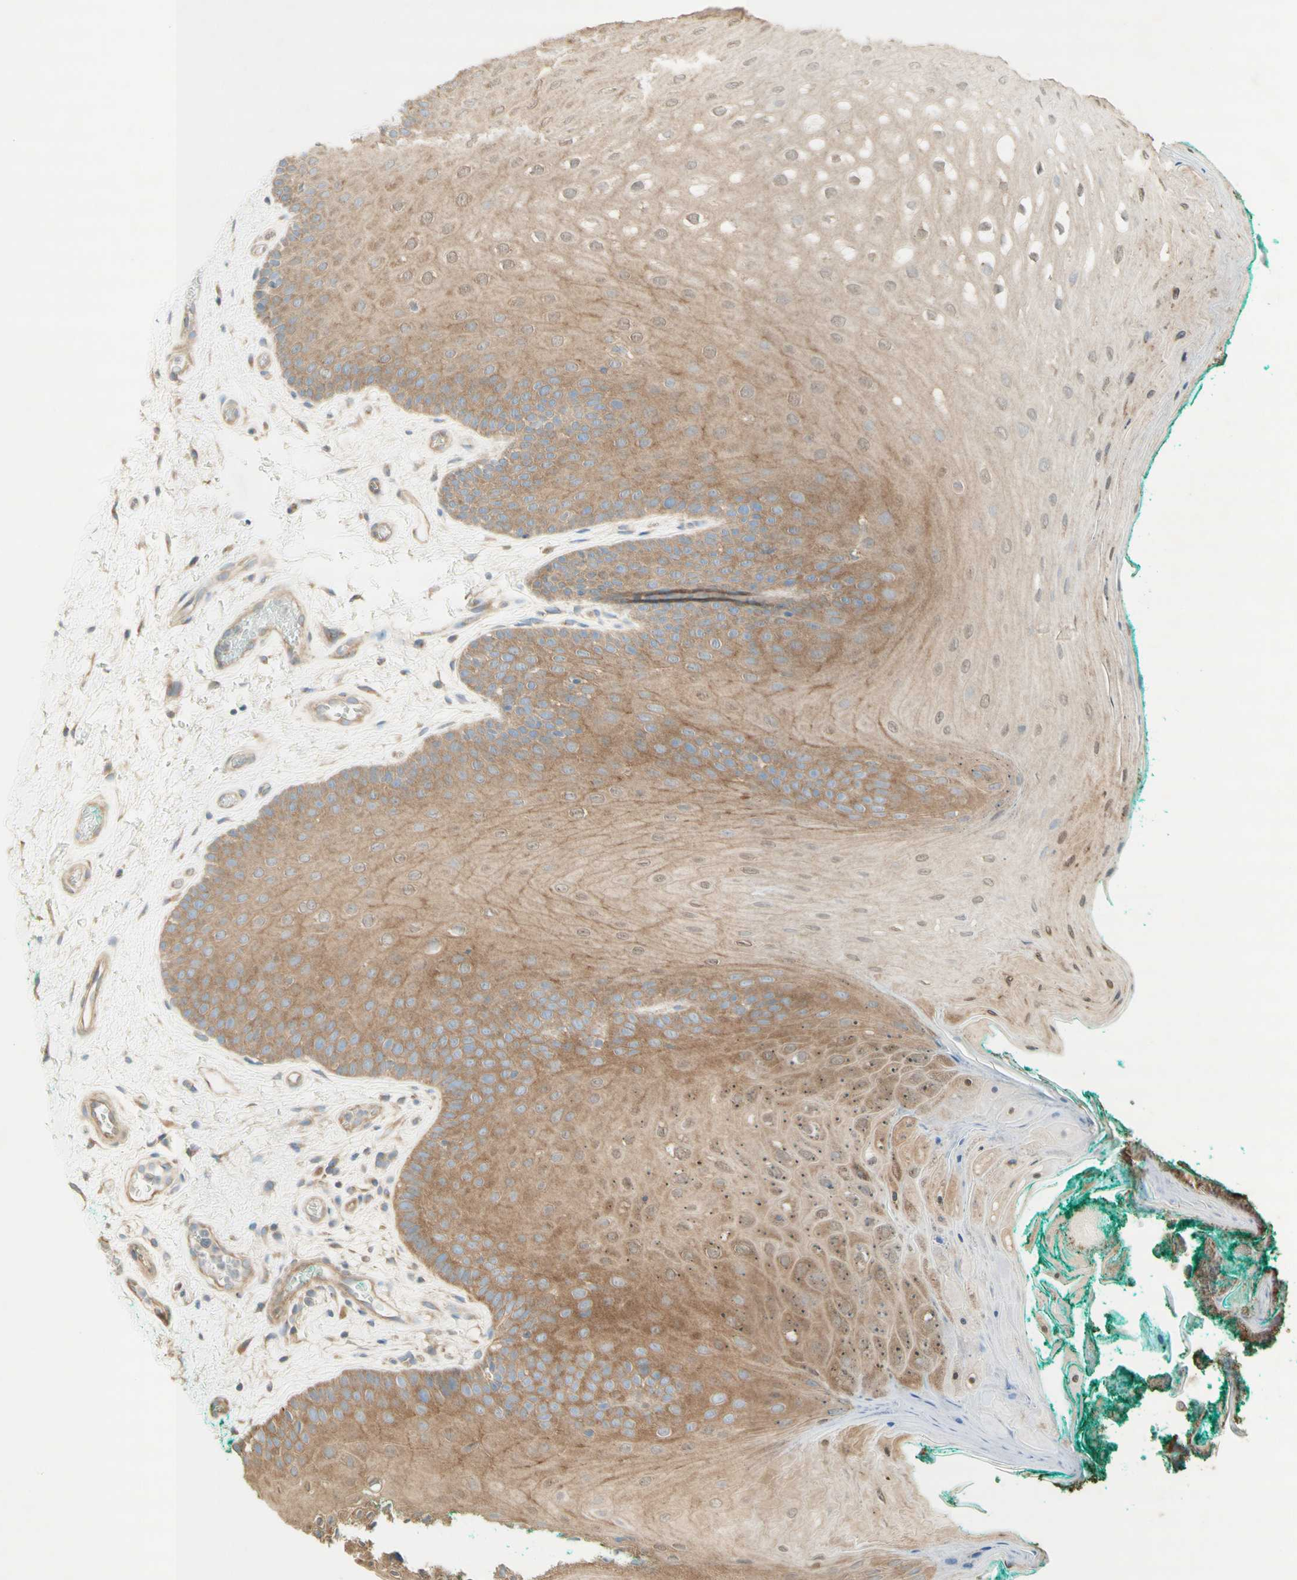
{"staining": {"intensity": "weak", "quantity": "25%-75%", "location": "cytoplasmic/membranous"}, "tissue": "oral mucosa", "cell_type": "Squamous epithelial cells", "image_type": "normal", "snomed": [{"axis": "morphology", "description": "Normal tissue, NOS"}, {"axis": "topography", "description": "Skeletal muscle"}, {"axis": "topography", "description": "Oral tissue"}], "caption": "Weak cytoplasmic/membranous expression is identified in approximately 25%-75% of squamous epithelial cells in benign oral mucosa.", "gene": "DYNC1H1", "patient": {"sex": "male", "age": 58}}